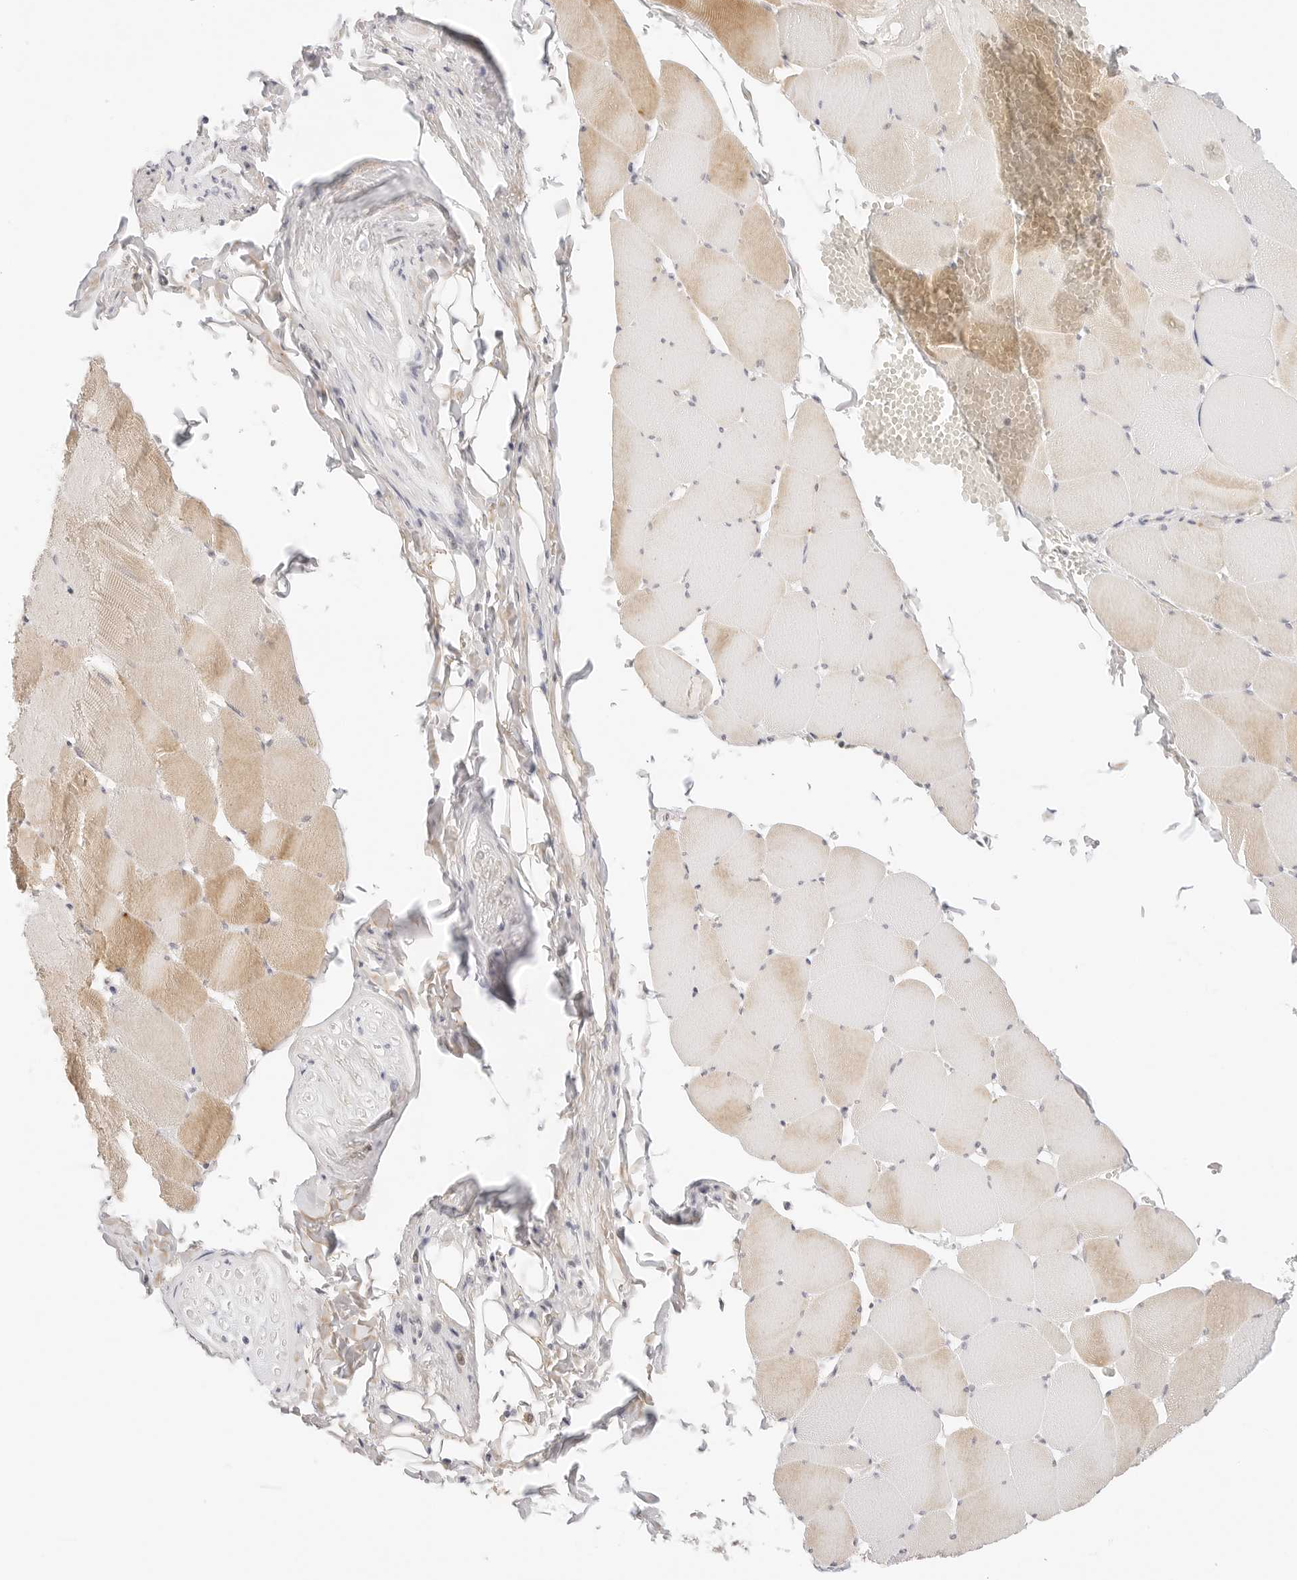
{"staining": {"intensity": "moderate", "quantity": "25%-75%", "location": "cytoplasmic/membranous"}, "tissue": "skeletal muscle", "cell_type": "Myocytes", "image_type": "normal", "snomed": [{"axis": "morphology", "description": "Normal tissue, NOS"}, {"axis": "topography", "description": "Skeletal muscle"}], "caption": "Protein expression analysis of normal human skeletal muscle reveals moderate cytoplasmic/membranous staining in about 25%-75% of myocytes. (Brightfield microscopy of DAB IHC at high magnification).", "gene": "XKR4", "patient": {"sex": "male", "age": 62}}